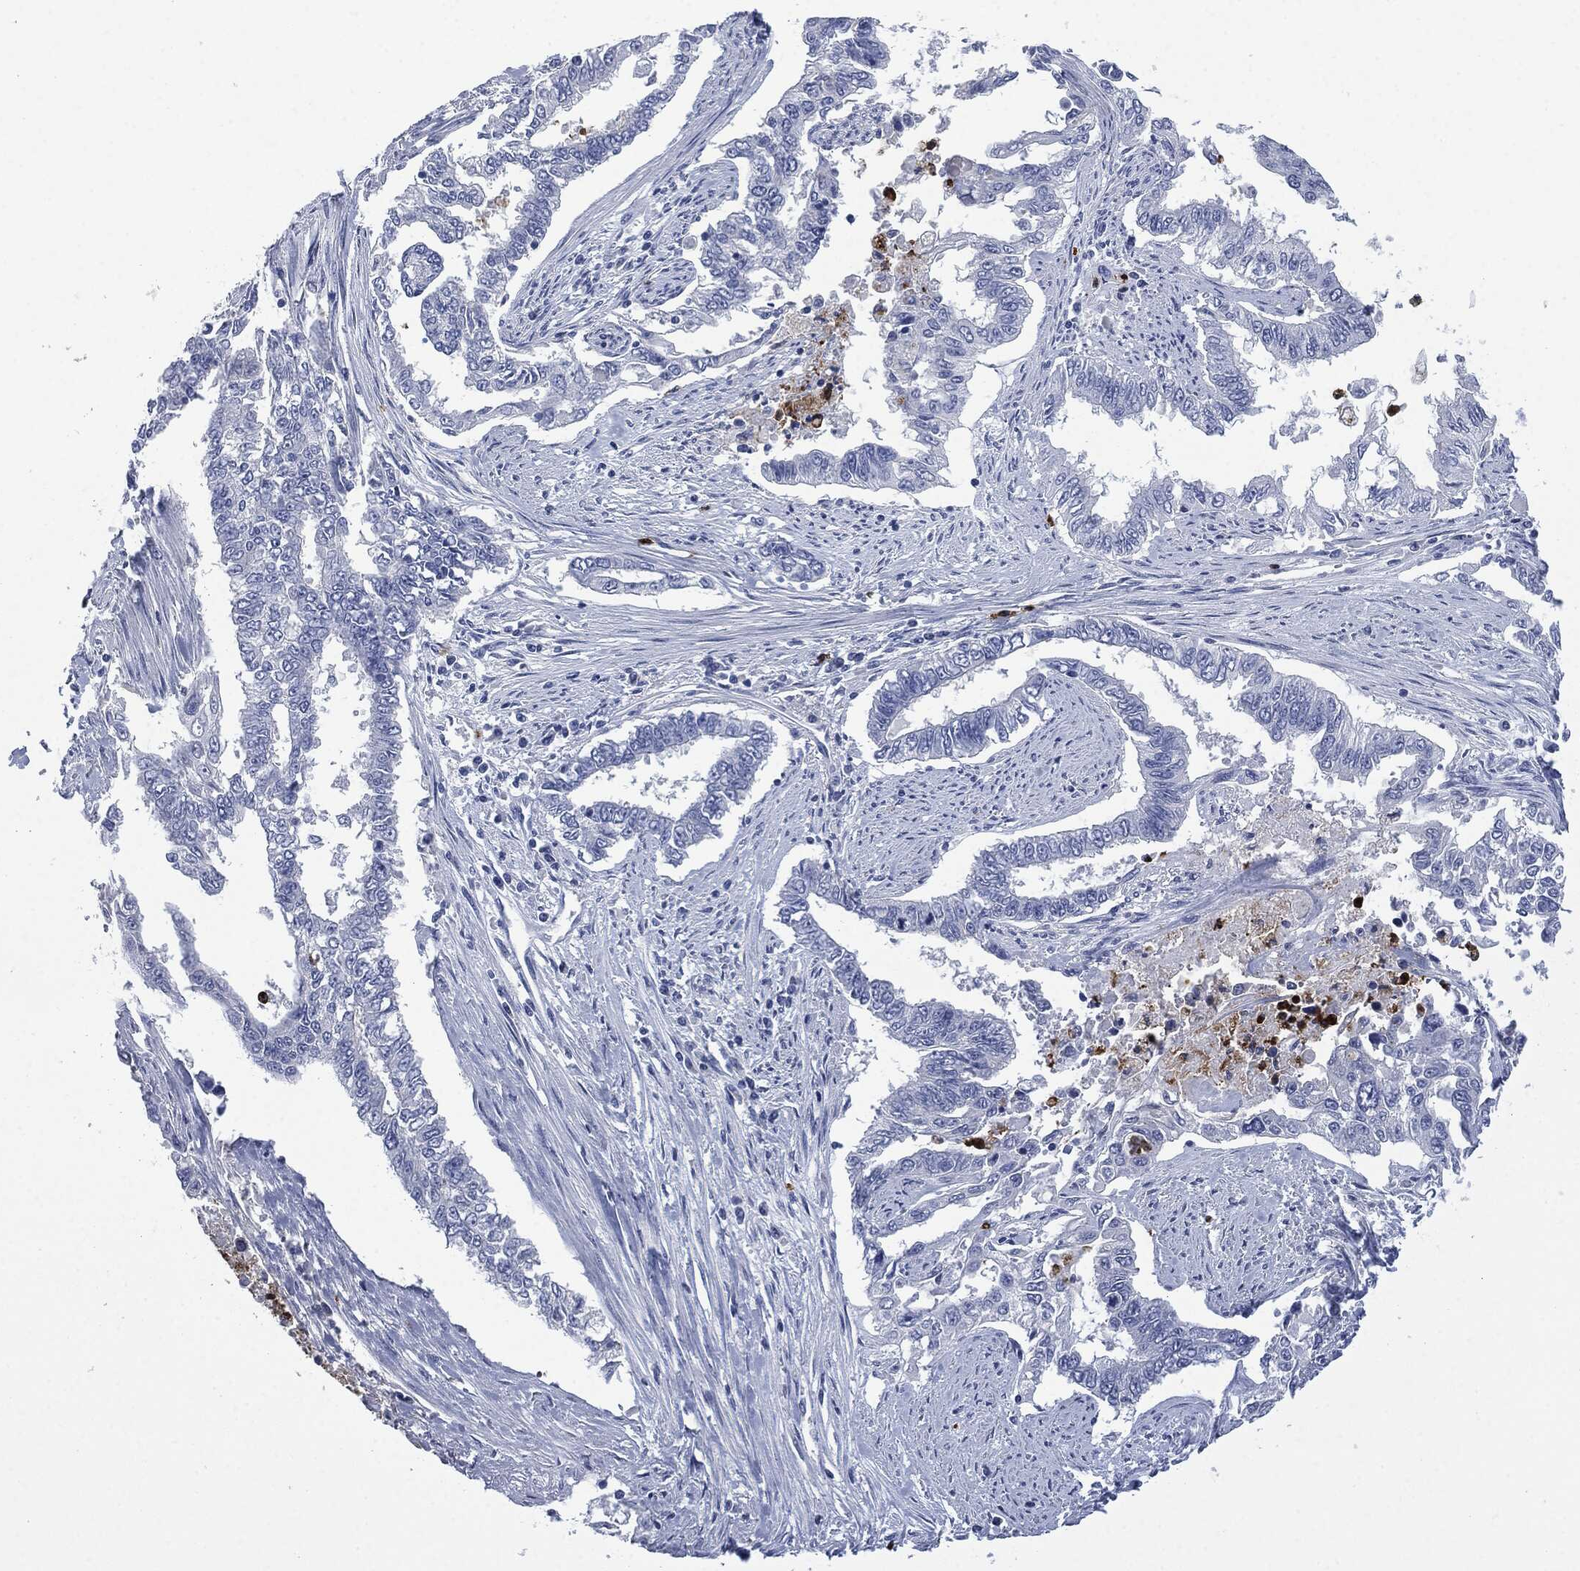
{"staining": {"intensity": "negative", "quantity": "none", "location": "none"}, "tissue": "endometrial cancer", "cell_type": "Tumor cells", "image_type": "cancer", "snomed": [{"axis": "morphology", "description": "Adenocarcinoma, NOS"}, {"axis": "topography", "description": "Uterus"}], "caption": "An image of adenocarcinoma (endometrial) stained for a protein demonstrates no brown staining in tumor cells. (Stains: DAB immunohistochemistry with hematoxylin counter stain, Microscopy: brightfield microscopy at high magnification).", "gene": "CEACAM8", "patient": {"sex": "female", "age": 59}}